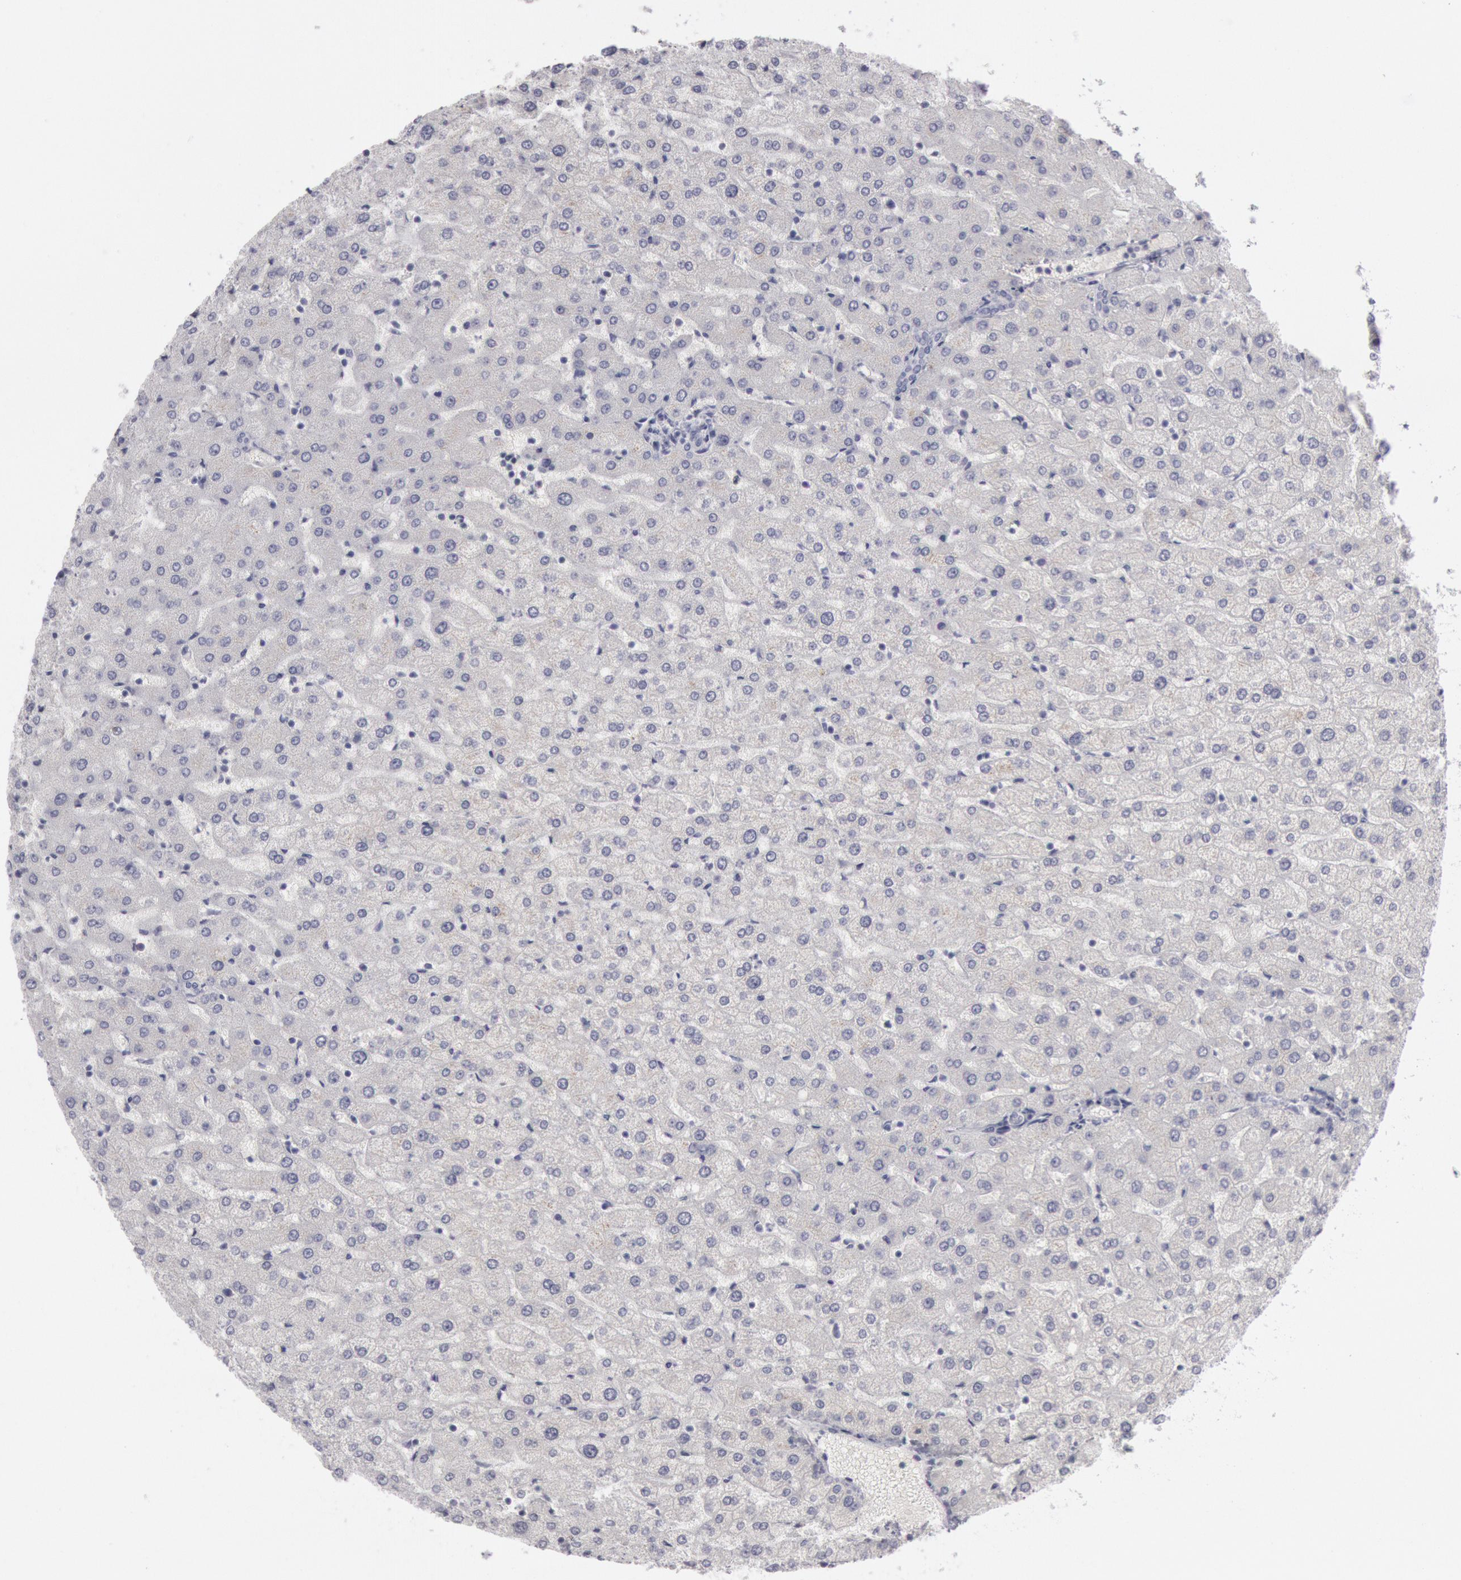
{"staining": {"intensity": "negative", "quantity": "none", "location": "none"}, "tissue": "liver", "cell_type": "Cholangiocytes", "image_type": "normal", "snomed": [{"axis": "morphology", "description": "Normal tissue, NOS"}, {"axis": "morphology", "description": "Fibrosis, NOS"}, {"axis": "topography", "description": "Liver"}], "caption": "Immunohistochemistry of unremarkable human liver reveals no staining in cholangiocytes.", "gene": "KRT16", "patient": {"sex": "female", "age": 29}}